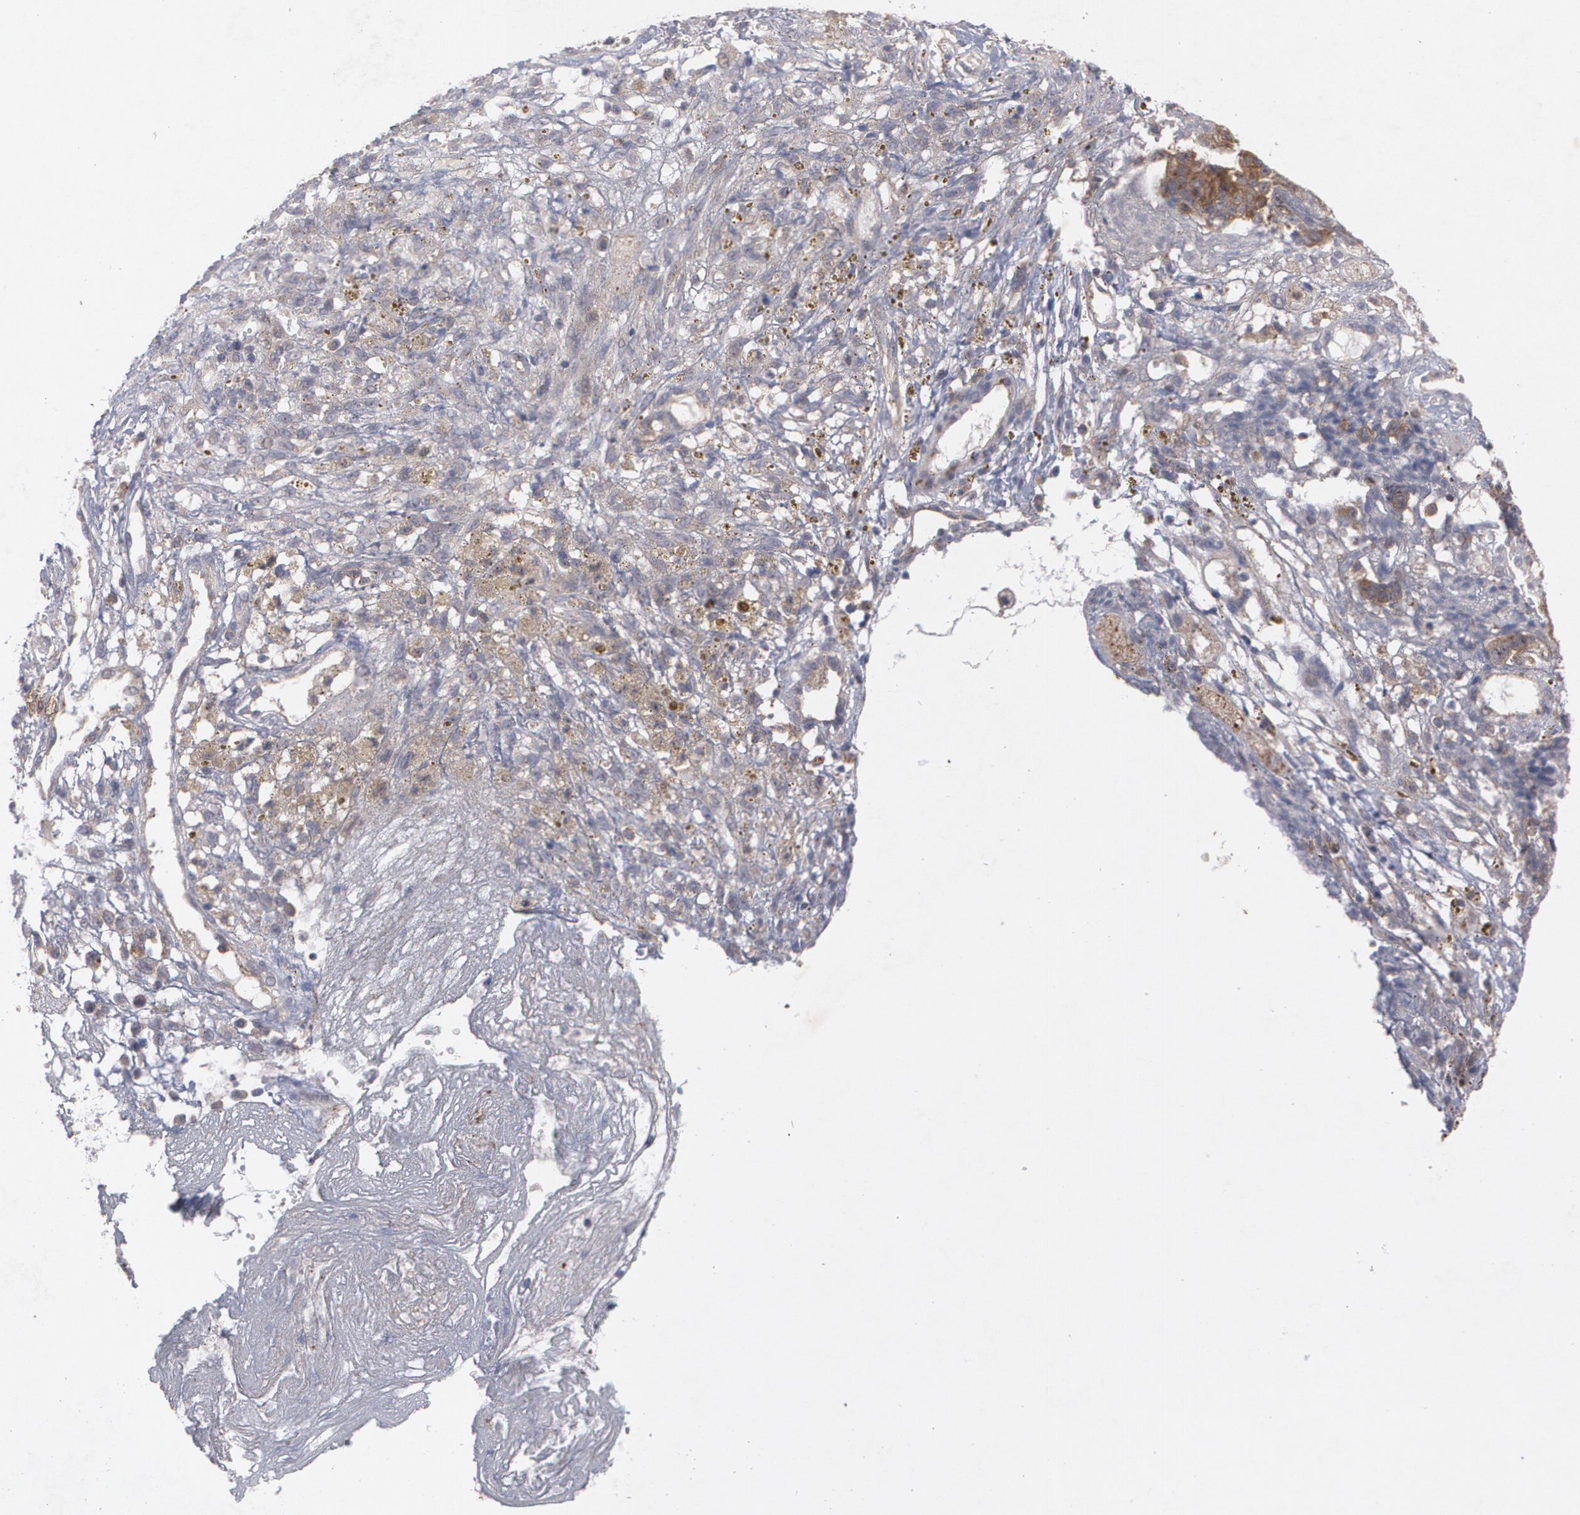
{"staining": {"intensity": "moderate", "quantity": ">75%", "location": "cytoplasmic/membranous"}, "tissue": "ovarian cancer", "cell_type": "Tumor cells", "image_type": "cancer", "snomed": [{"axis": "morphology", "description": "Carcinoma, endometroid"}, {"axis": "topography", "description": "Ovary"}], "caption": "Protein expression analysis of endometroid carcinoma (ovarian) shows moderate cytoplasmic/membranous staining in approximately >75% of tumor cells. (Brightfield microscopy of DAB IHC at high magnification).", "gene": "HTT", "patient": {"sex": "female", "age": 42}}